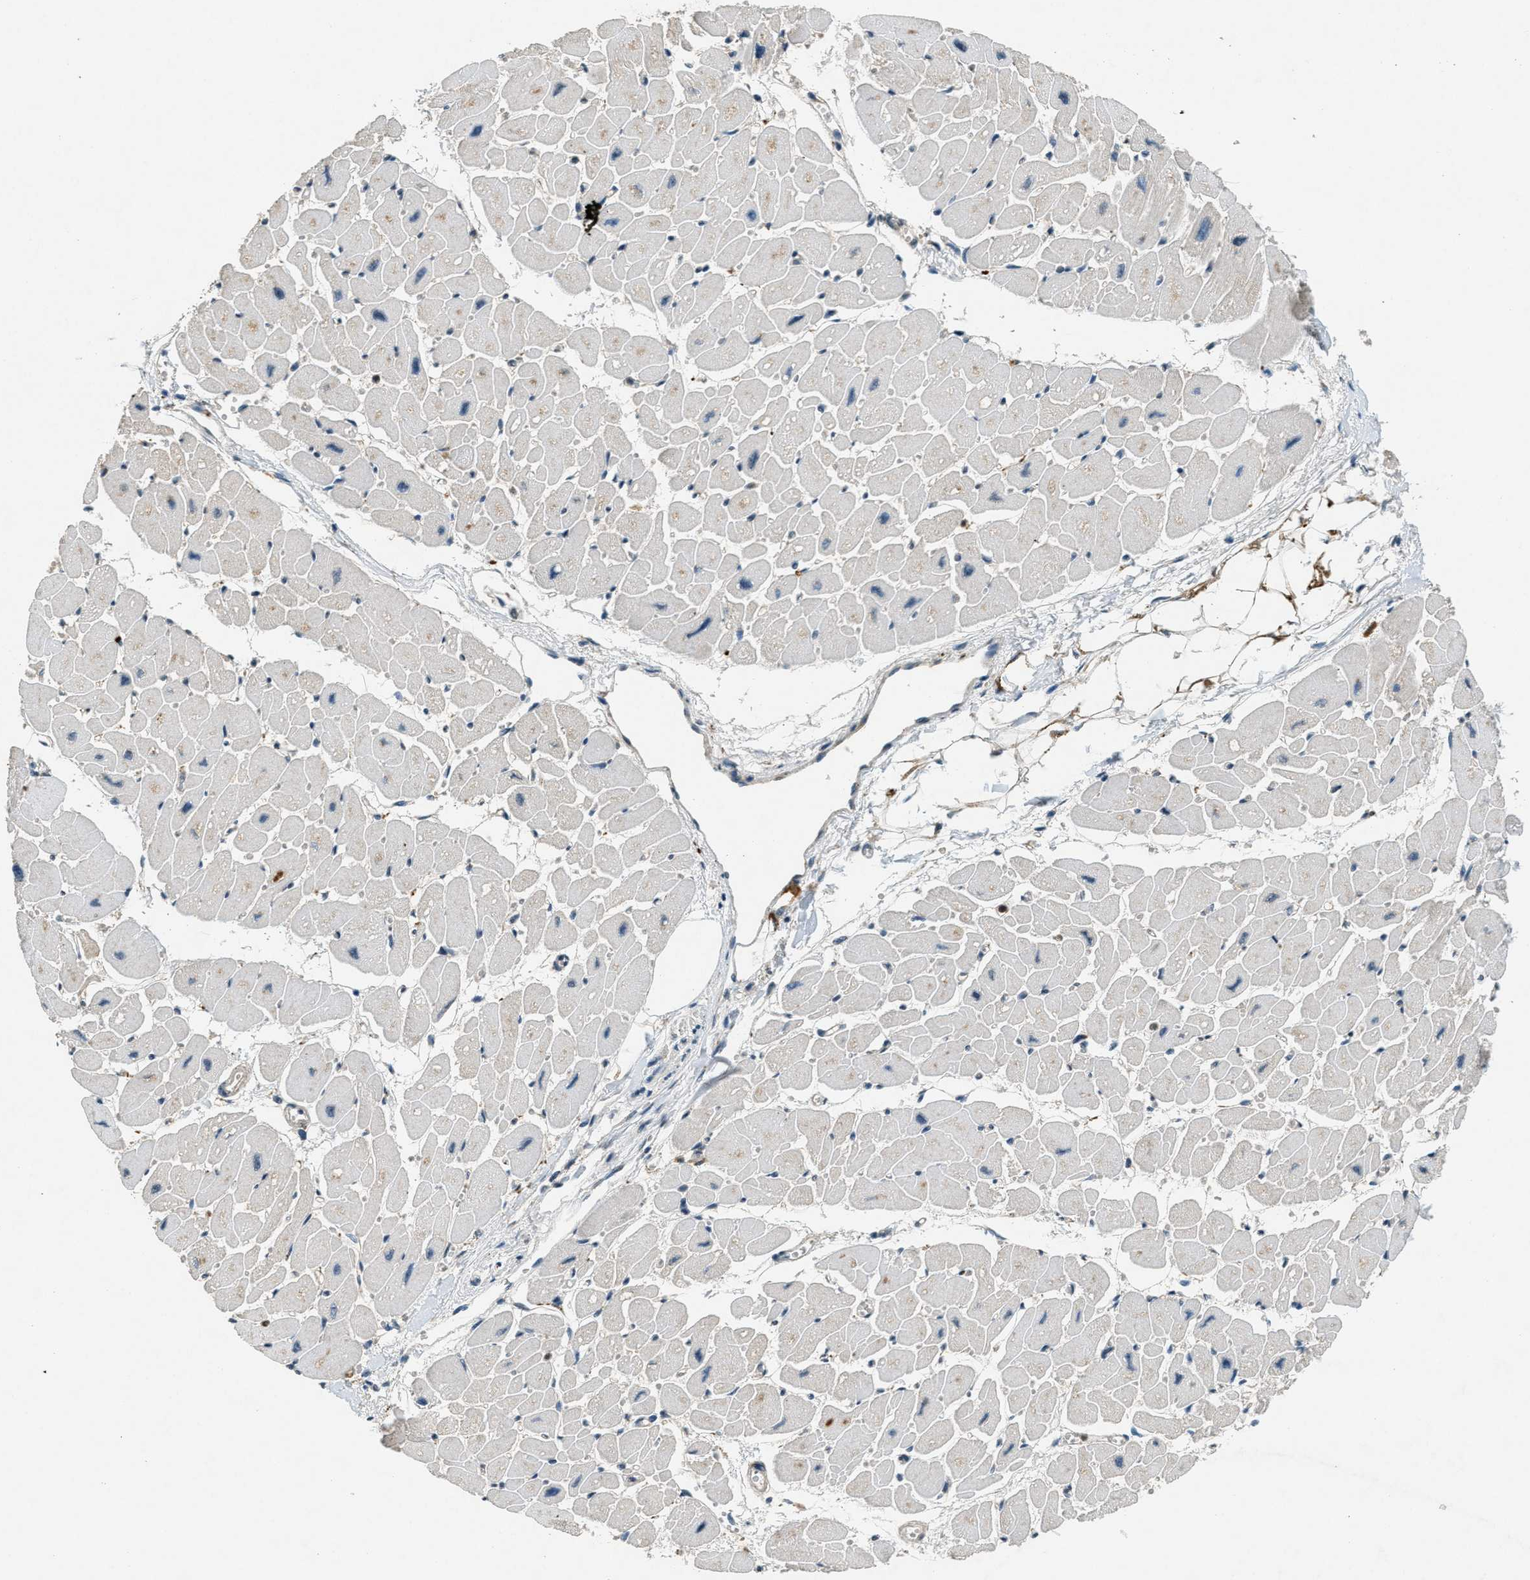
{"staining": {"intensity": "weak", "quantity": "<25%", "location": "cytoplasmic/membranous"}, "tissue": "heart muscle", "cell_type": "Cardiomyocytes", "image_type": "normal", "snomed": [{"axis": "morphology", "description": "Normal tissue, NOS"}, {"axis": "topography", "description": "Heart"}], "caption": "Immunohistochemistry photomicrograph of unremarkable heart muscle stained for a protein (brown), which reveals no expression in cardiomyocytes. (DAB immunohistochemistry visualized using brightfield microscopy, high magnification).", "gene": "RAB3D", "patient": {"sex": "female", "age": 54}}